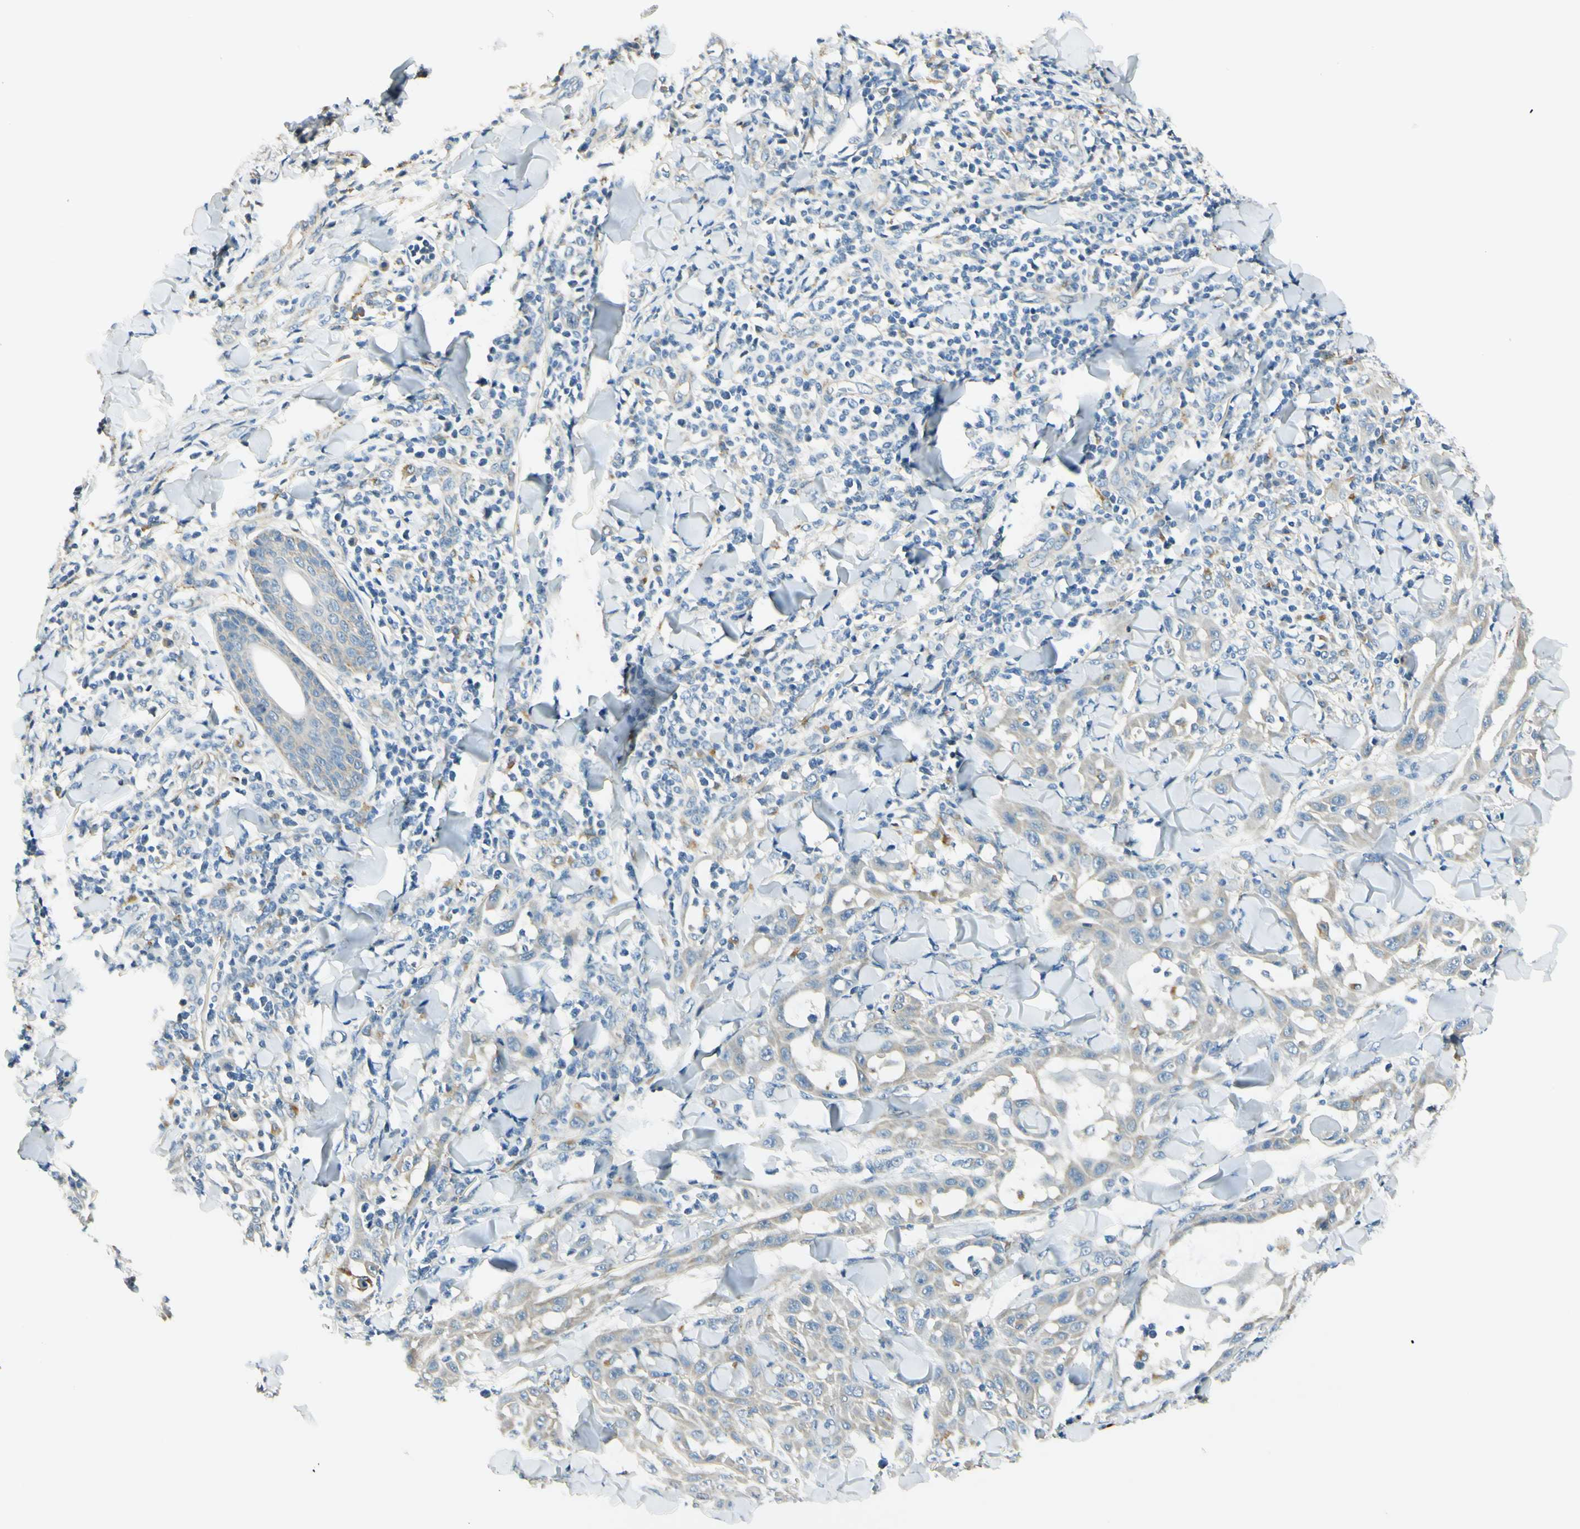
{"staining": {"intensity": "weak", "quantity": "25%-75%", "location": "cytoplasmic/membranous"}, "tissue": "skin cancer", "cell_type": "Tumor cells", "image_type": "cancer", "snomed": [{"axis": "morphology", "description": "Squamous cell carcinoma, NOS"}, {"axis": "topography", "description": "Skin"}], "caption": "Immunohistochemical staining of human skin squamous cell carcinoma exhibits weak cytoplasmic/membranous protein positivity in approximately 25%-75% of tumor cells.", "gene": "LAMA3", "patient": {"sex": "male", "age": 24}}